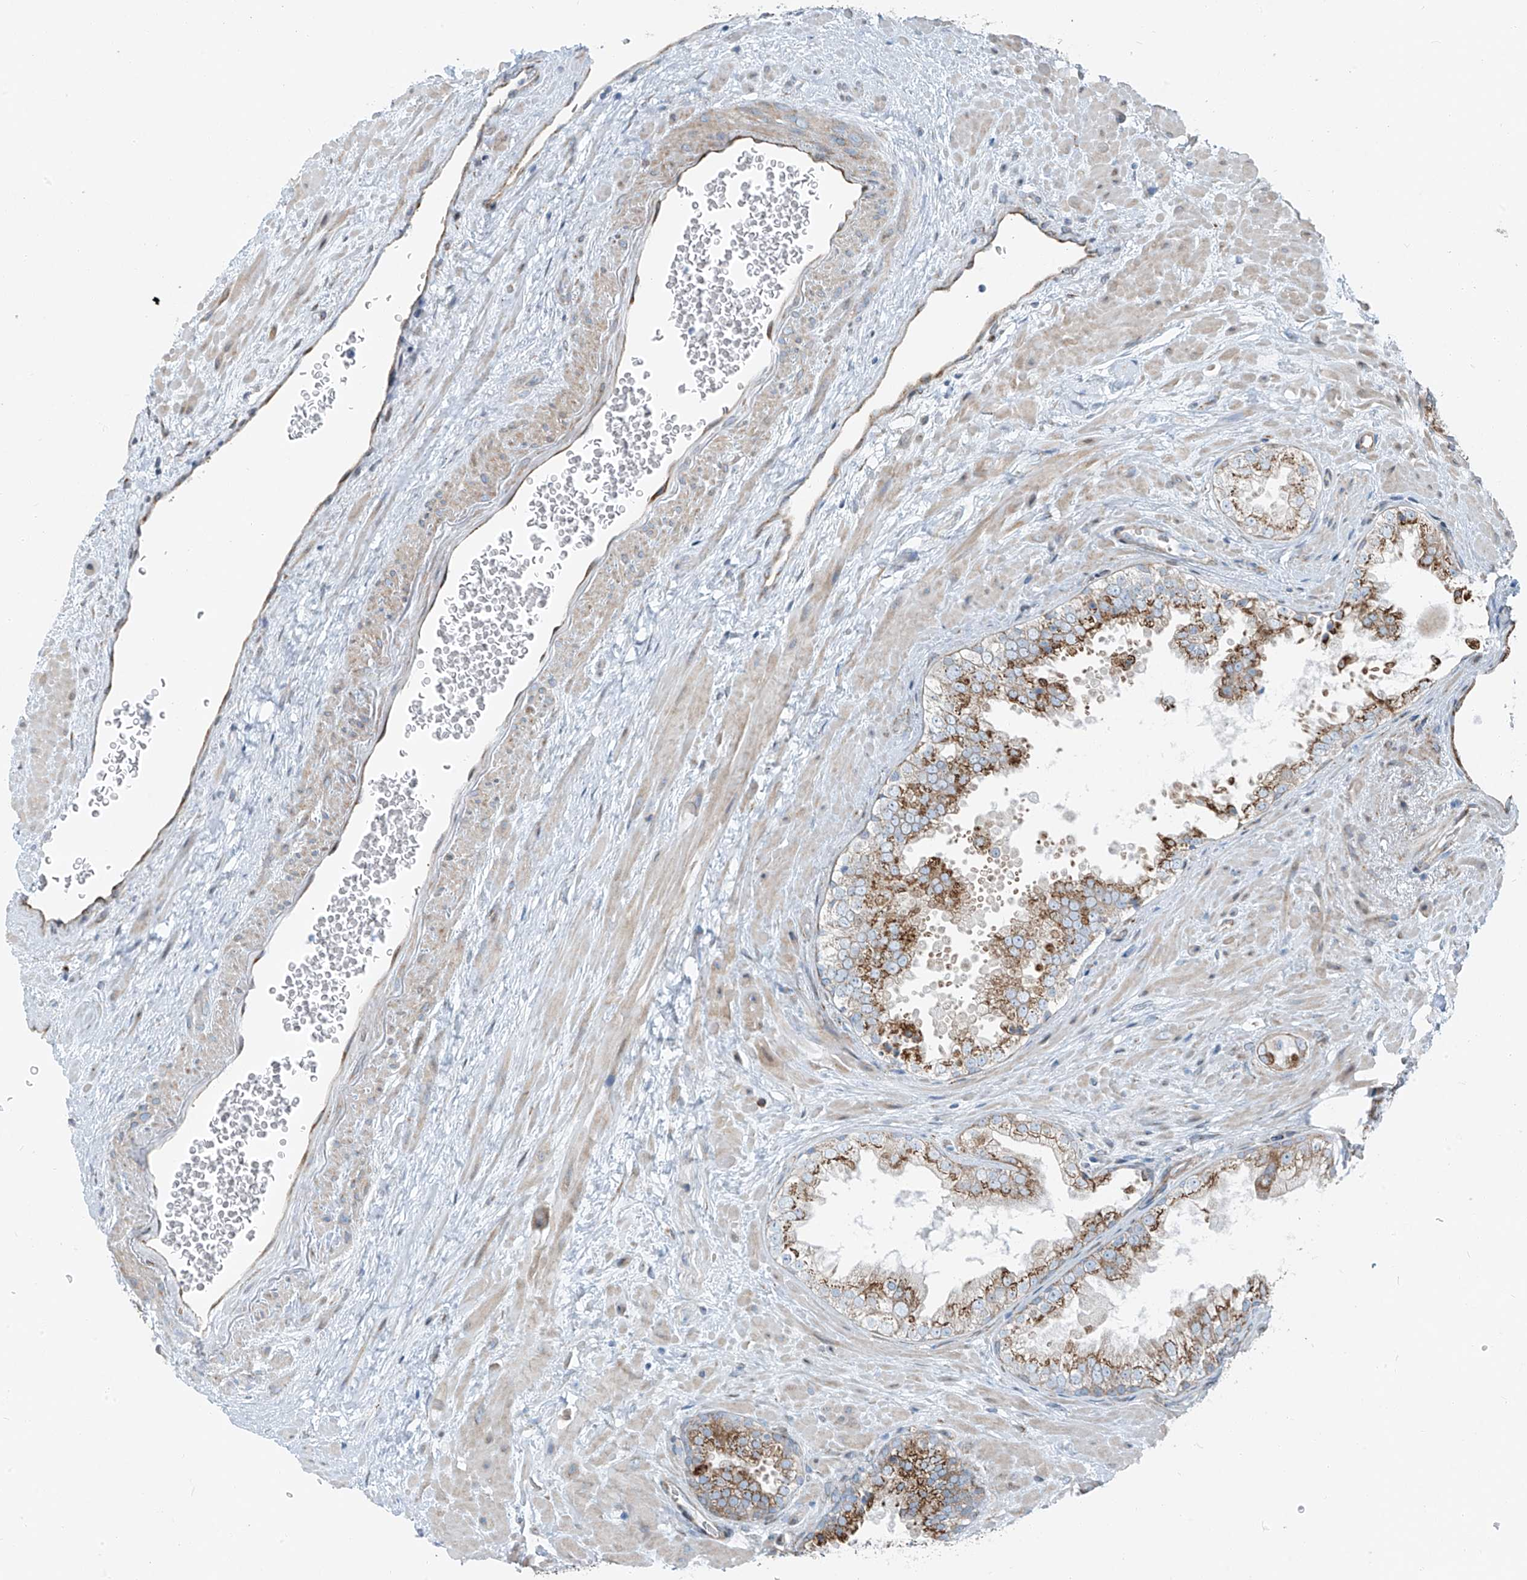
{"staining": {"intensity": "moderate", "quantity": ">75%", "location": "cytoplasmic/membranous"}, "tissue": "prostate cancer", "cell_type": "Tumor cells", "image_type": "cancer", "snomed": [{"axis": "morphology", "description": "Adenocarcinoma, High grade"}, {"axis": "topography", "description": "Prostate"}], "caption": "Immunohistochemical staining of human adenocarcinoma (high-grade) (prostate) exhibits medium levels of moderate cytoplasmic/membranous positivity in approximately >75% of tumor cells.", "gene": "HIC2", "patient": {"sex": "male", "age": 64}}